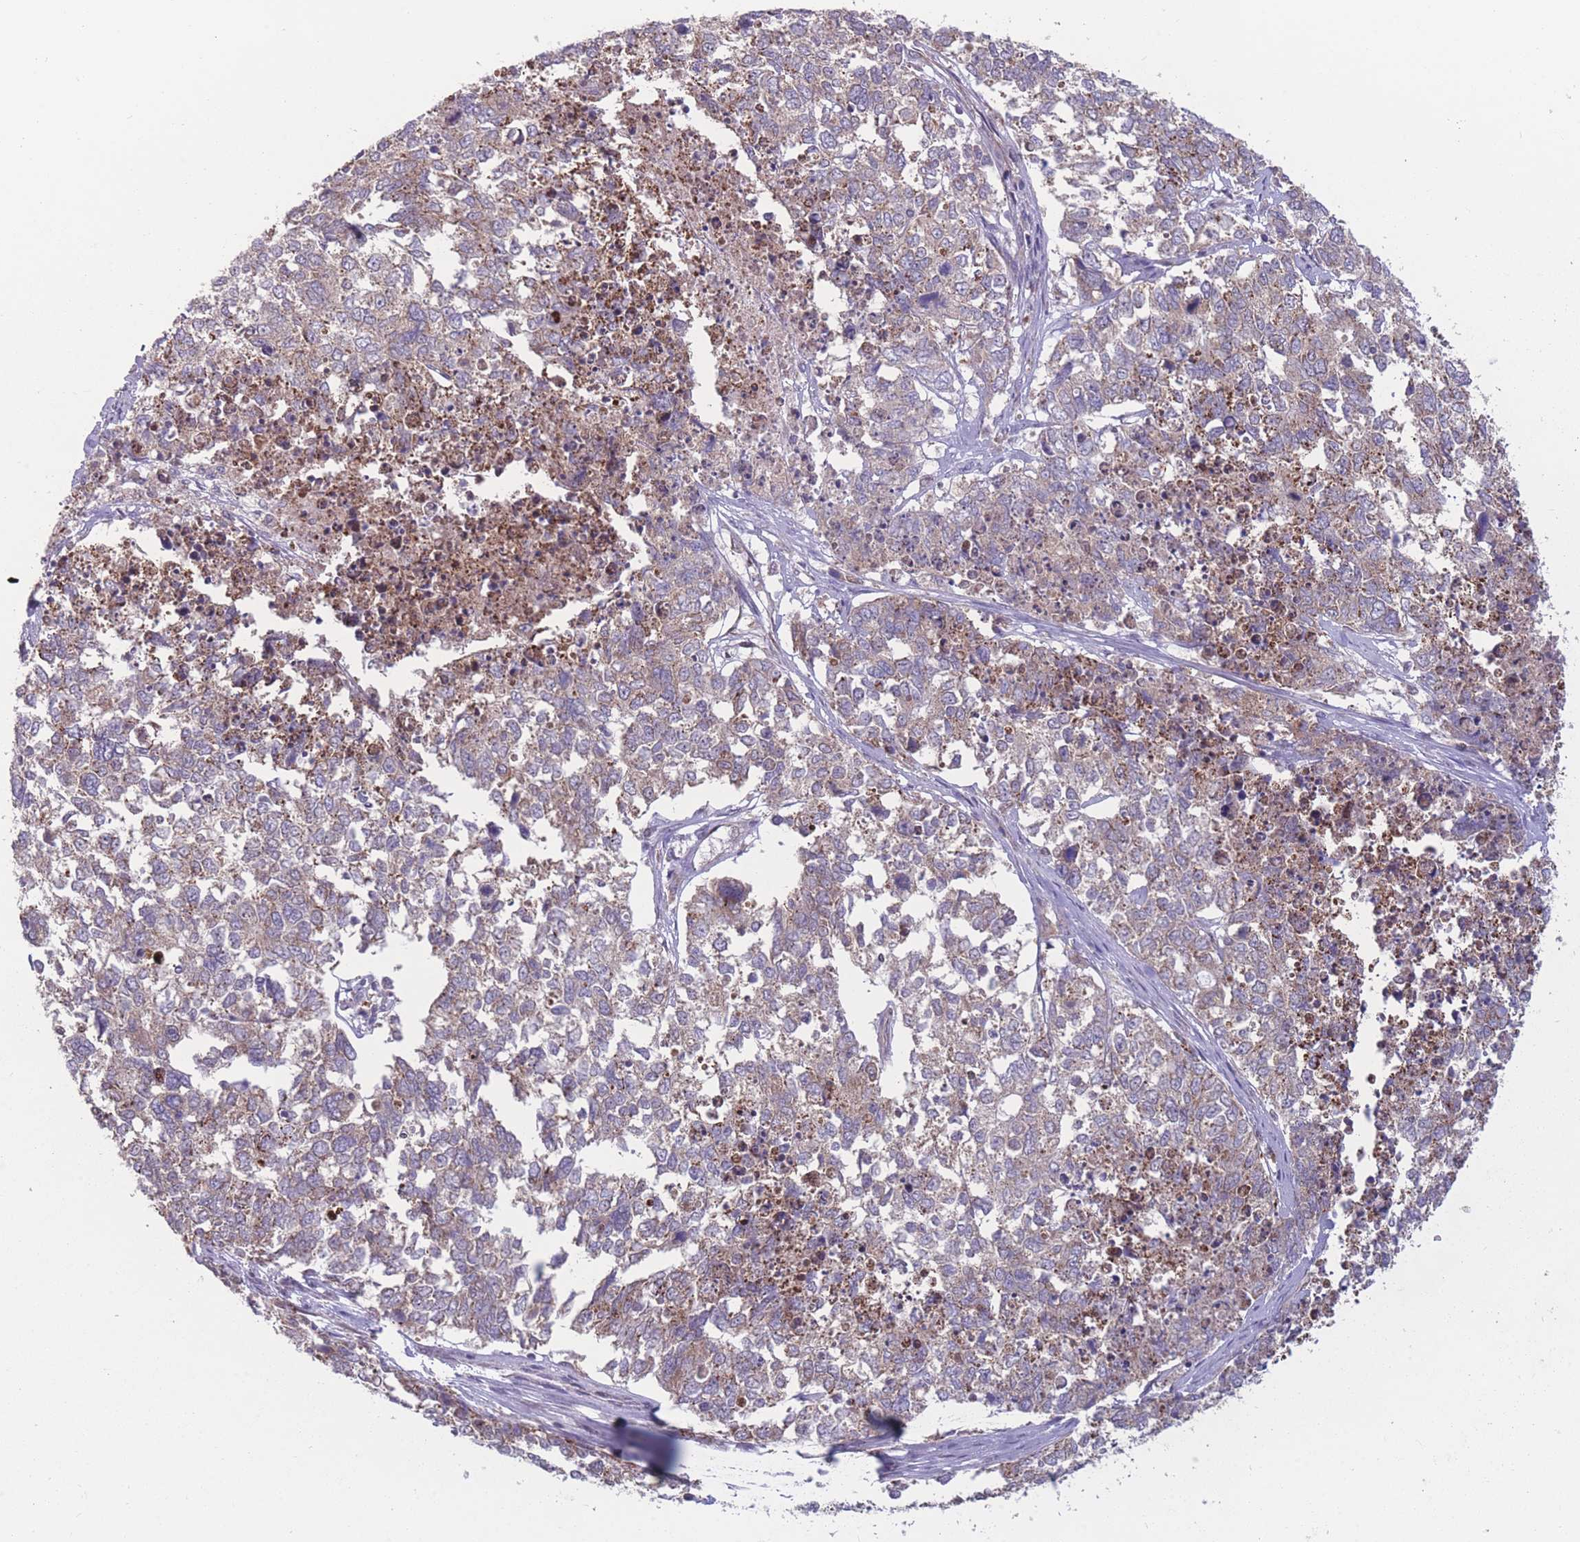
{"staining": {"intensity": "weak", "quantity": "25%-75%", "location": "cytoplasmic/membranous"}, "tissue": "cervical cancer", "cell_type": "Tumor cells", "image_type": "cancer", "snomed": [{"axis": "morphology", "description": "Squamous cell carcinoma, NOS"}, {"axis": "topography", "description": "Cervix"}], "caption": "Tumor cells show weak cytoplasmic/membranous expression in about 25%-75% of cells in cervical cancer.", "gene": "CCT6B", "patient": {"sex": "female", "age": 63}}